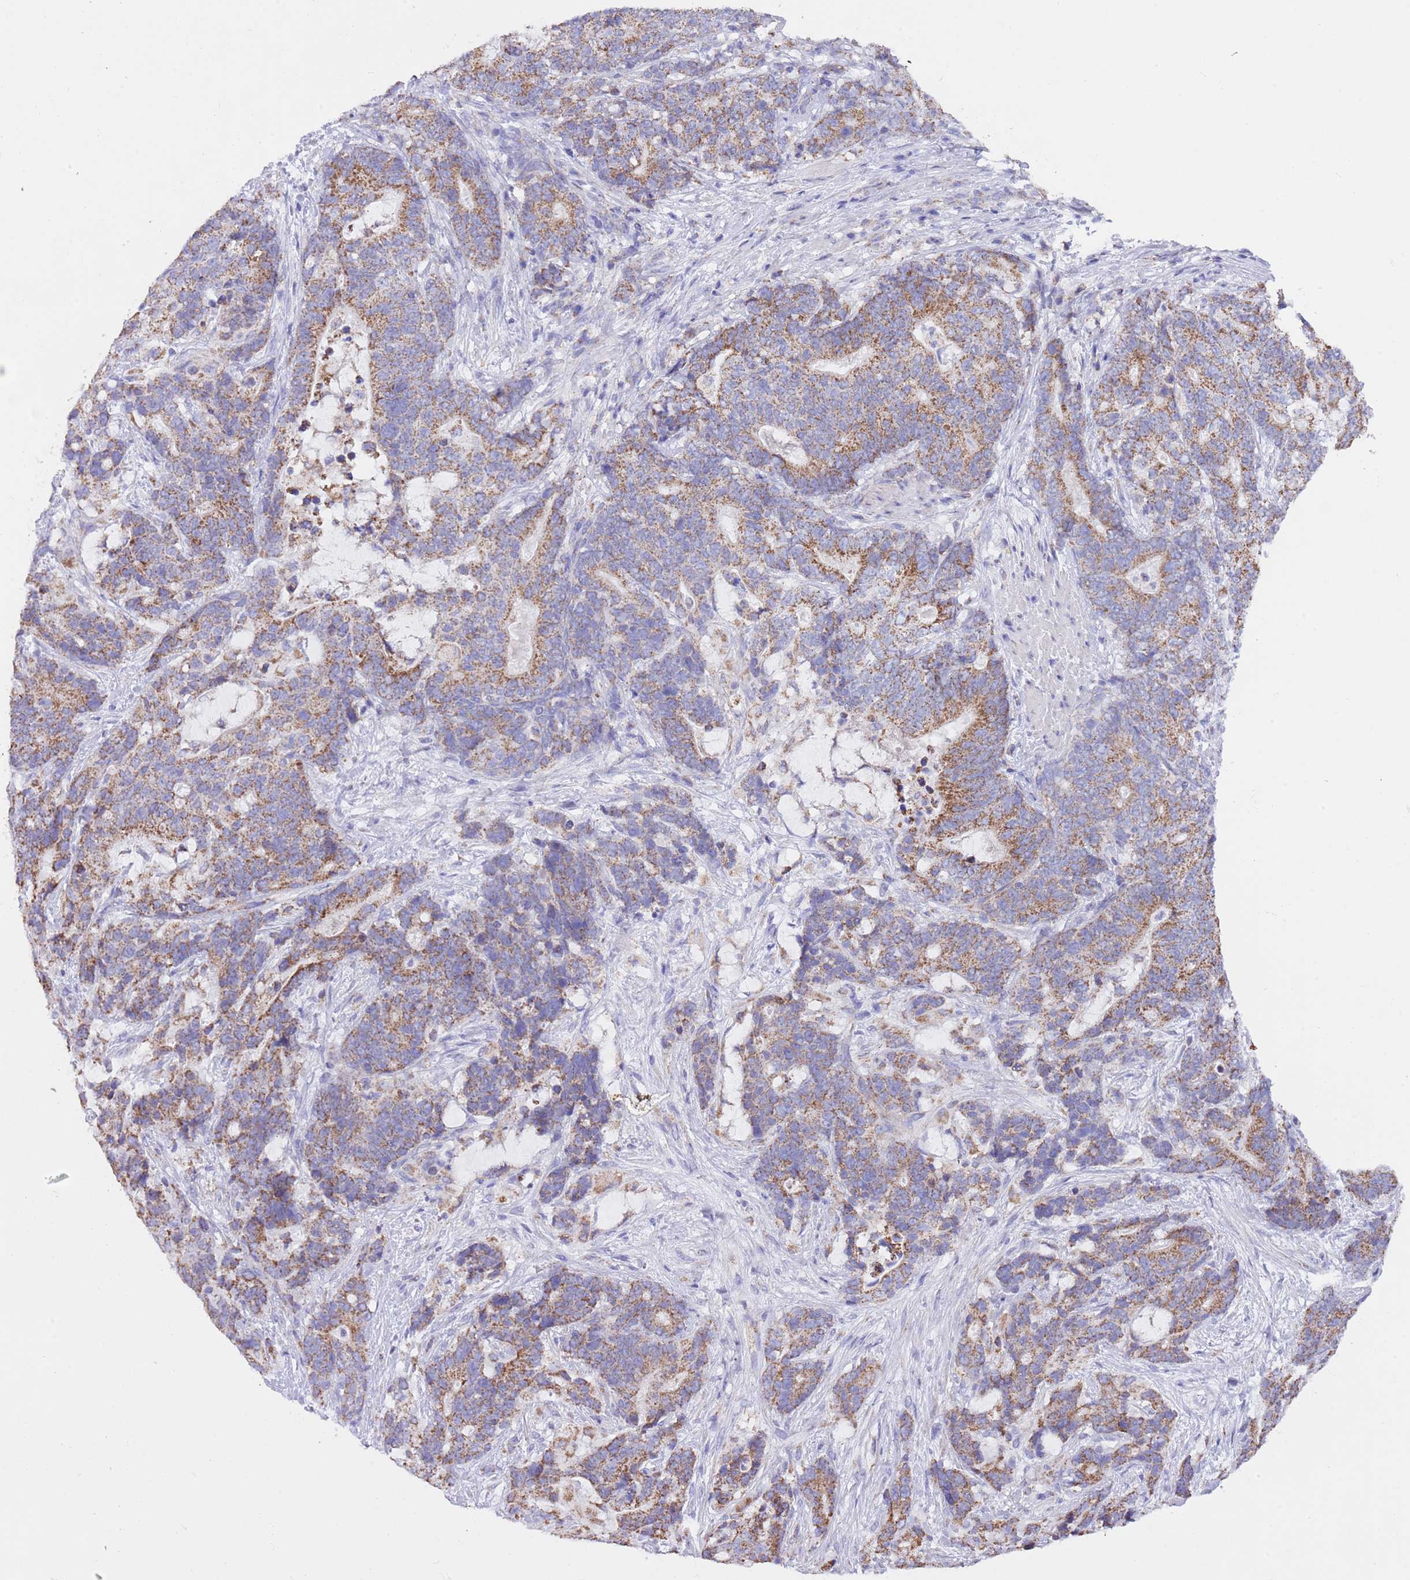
{"staining": {"intensity": "moderate", "quantity": ">75%", "location": "cytoplasmic/membranous"}, "tissue": "stomach cancer", "cell_type": "Tumor cells", "image_type": "cancer", "snomed": [{"axis": "morphology", "description": "Normal tissue, NOS"}, {"axis": "morphology", "description": "Adenocarcinoma, NOS"}, {"axis": "topography", "description": "Stomach"}], "caption": "Moderate cytoplasmic/membranous protein staining is present in about >75% of tumor cells in adenocarcinoma (stomach). The staining was performed using DAB to visualize the protein expression in brown, while the nuclei were stained in blue with hematoxylin (Magnification: 20x).", "gene": "TEKTIP1", "patient": {"sex": "female", "age": 64}}